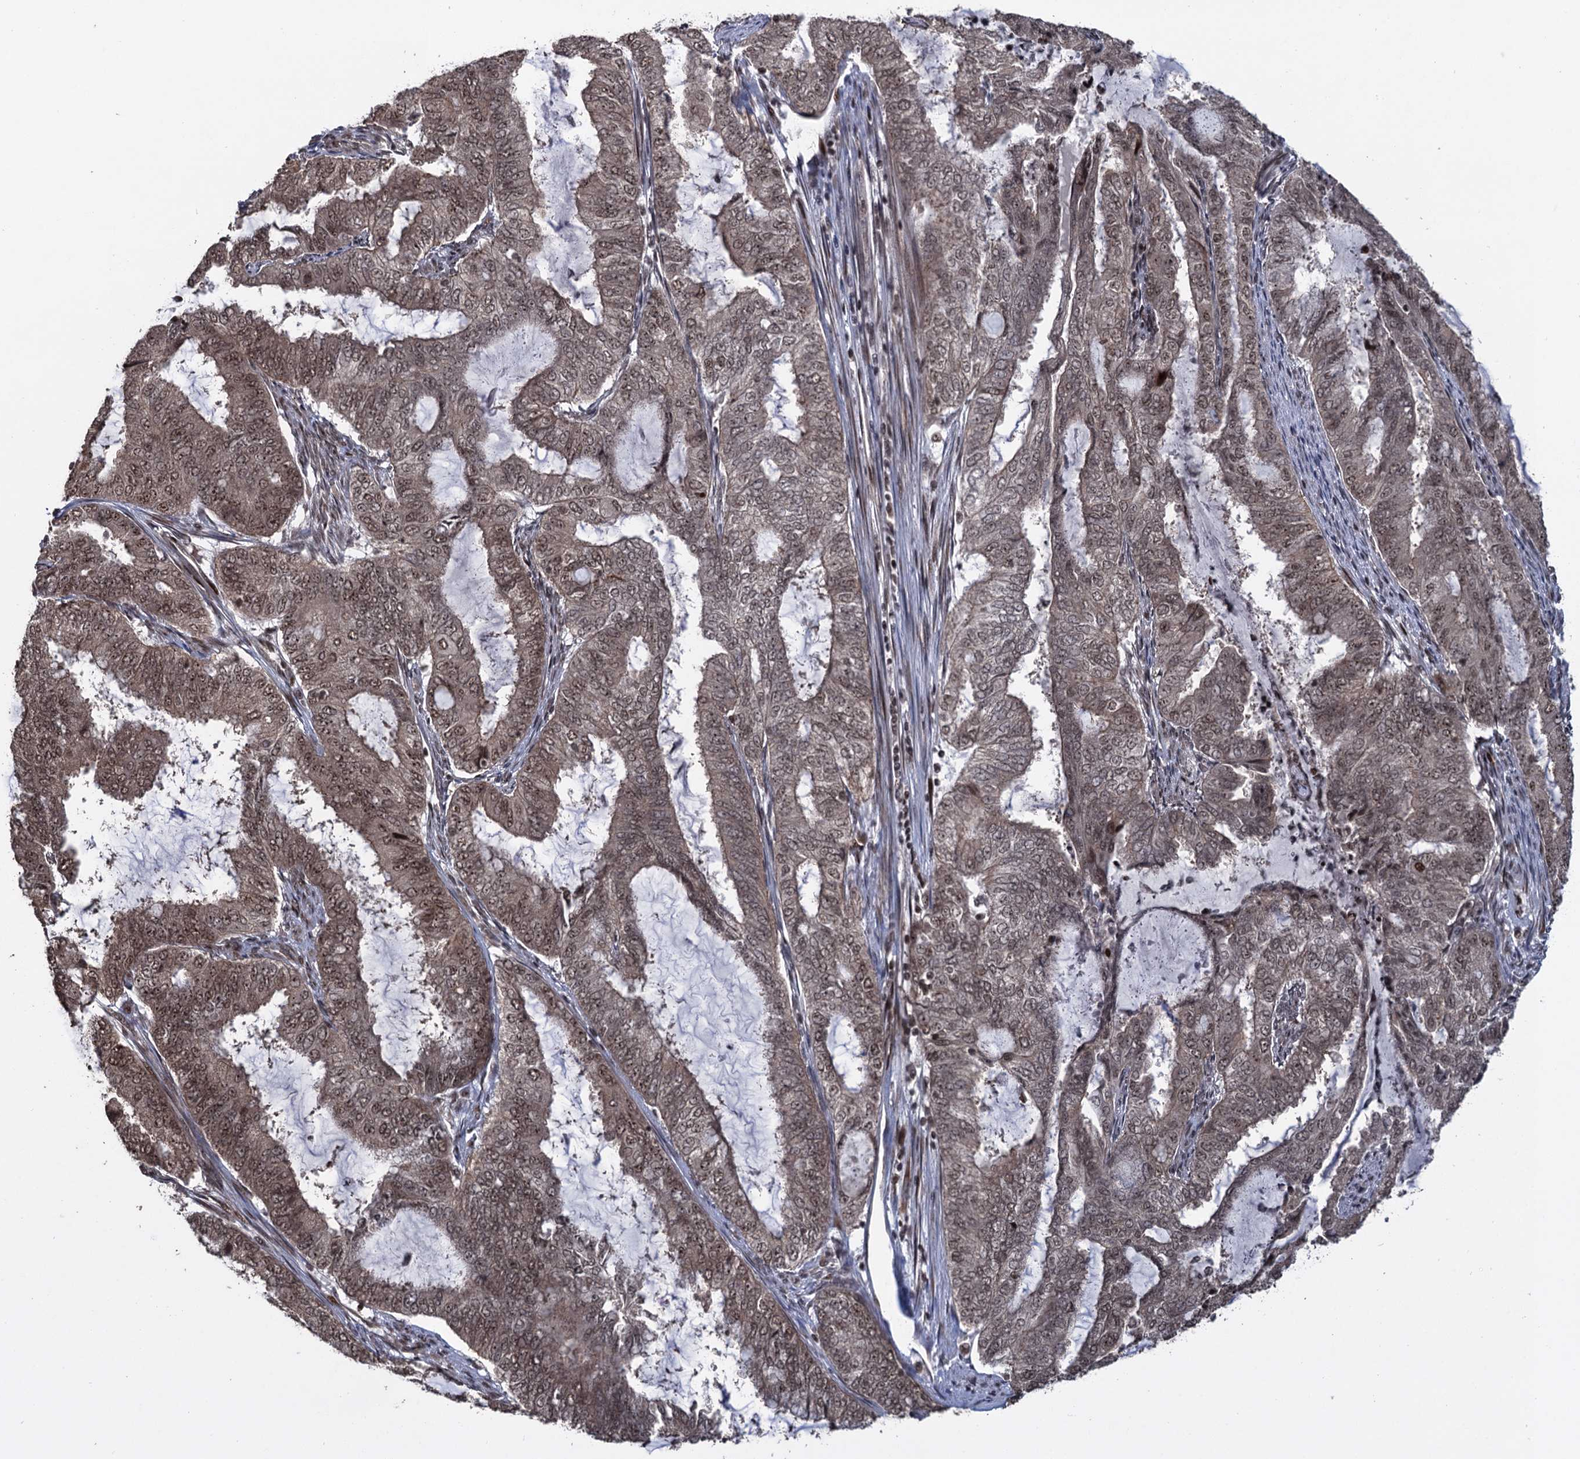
{"staining": {"intensity": "moderate", "quantity": "25%-75%", "location": "nuclear"}, "tissue": "endometrial cancer", "cell_type": "Tumor cells", "image_type": "cancer", "snomed": [{"axis": "morphology", "description": "Adenocarcinoma, NOS"}, {"axis": "topography", "description": "Endometrium"}], "caption": "The photomicrograph shows staining of adenocarcinoma (endometrial), revealing moderate nuclear protein staining (brown color) within tumor cells.", "gene": "ZNF169", "patient": {"sex": "female", "age": 51}}